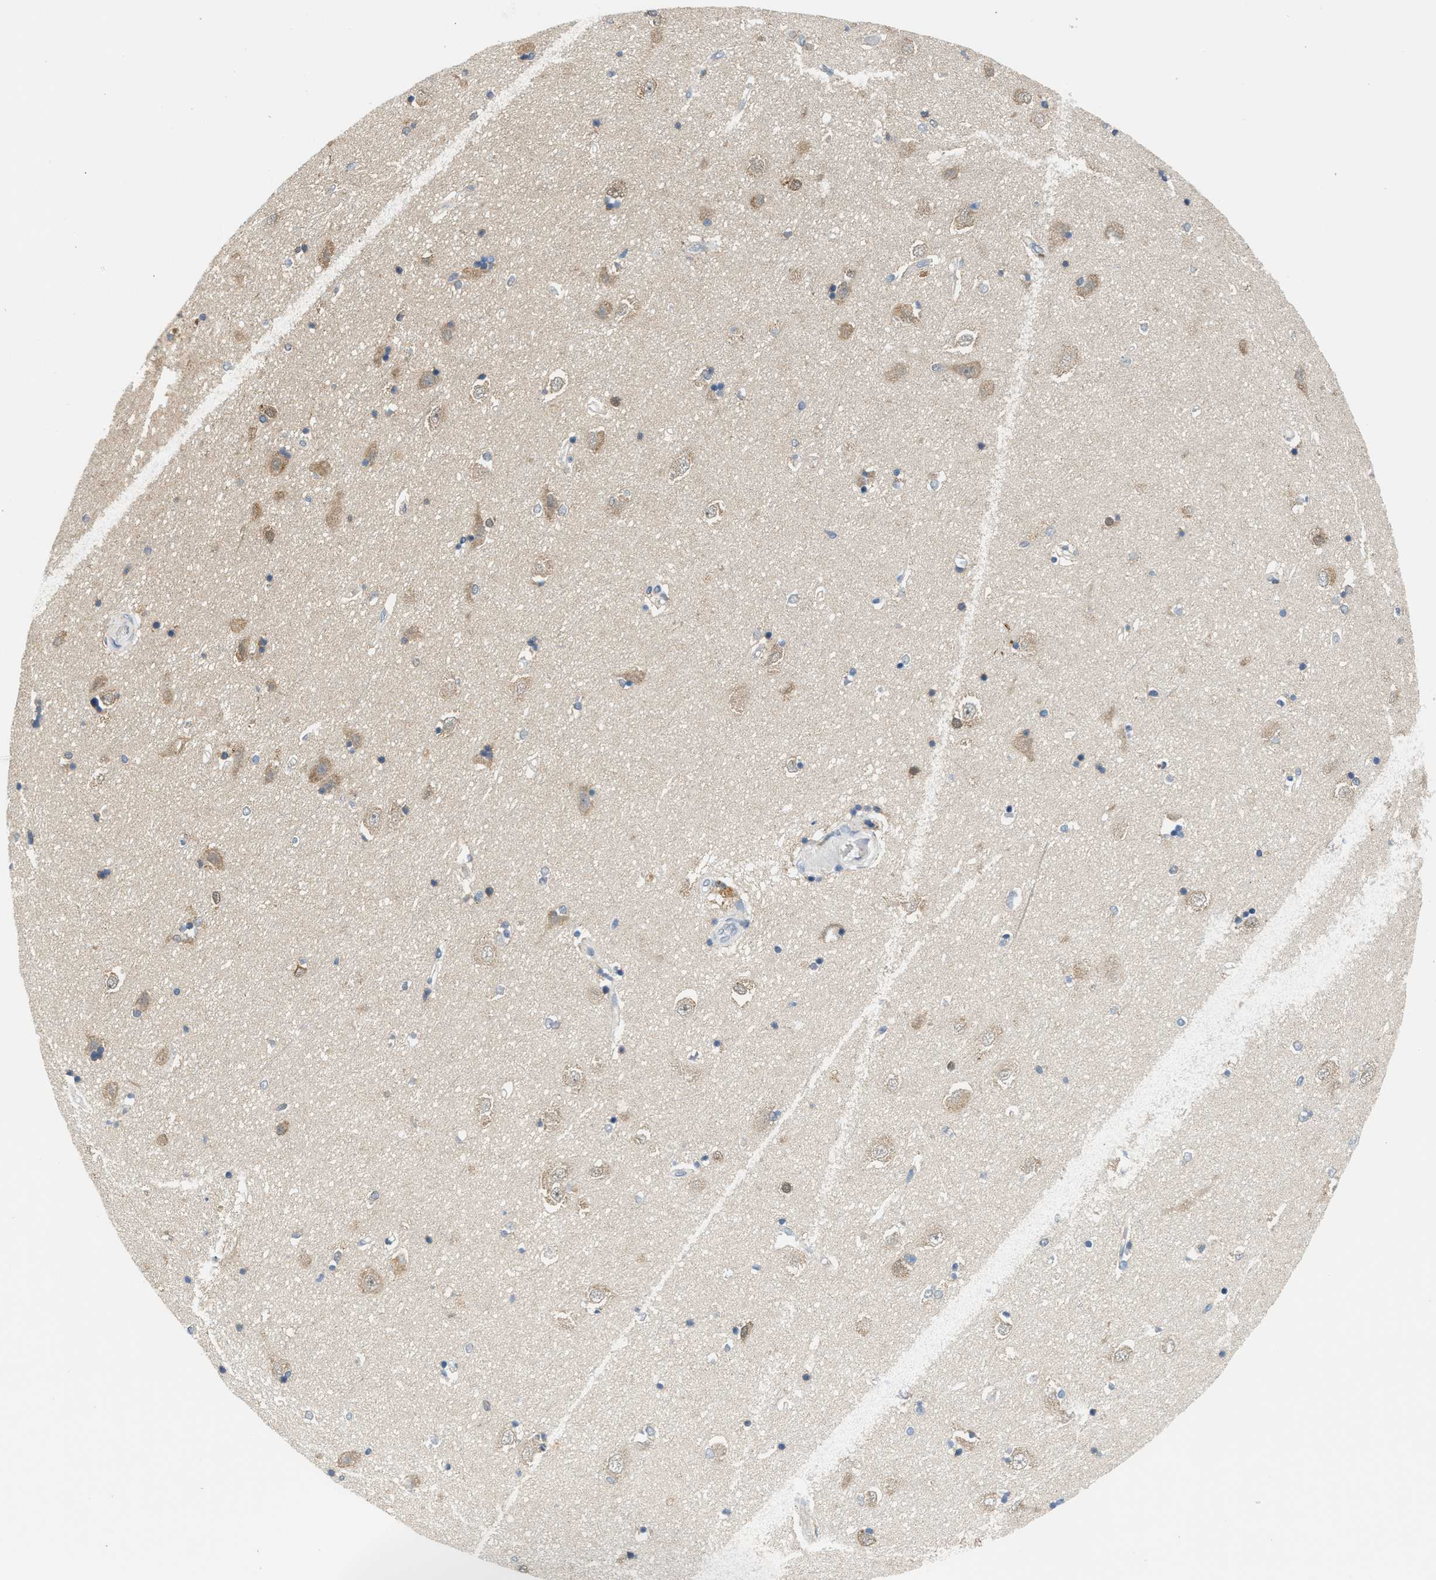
{"staining": {"intensity": "weak", "quantity": "<25%", "location": "cytoplasmic/membranous"}, "tissue": "hippocampus", "cell_type": "Glial cells", "image_type": "normal", "snomed": [{"axis": "morphology", "description": "Normal tissue, NOS"}, {"axis": "topography", "description": "Hippocampus"}], "caption": "DAB (3,3'-diaminobenzidine) immunohistochemical staining of unremarkable human hippocampus displays no significant staining in glial cells.", "gene": "KIF24", "patient": {"sex": "male", "age": 45}}